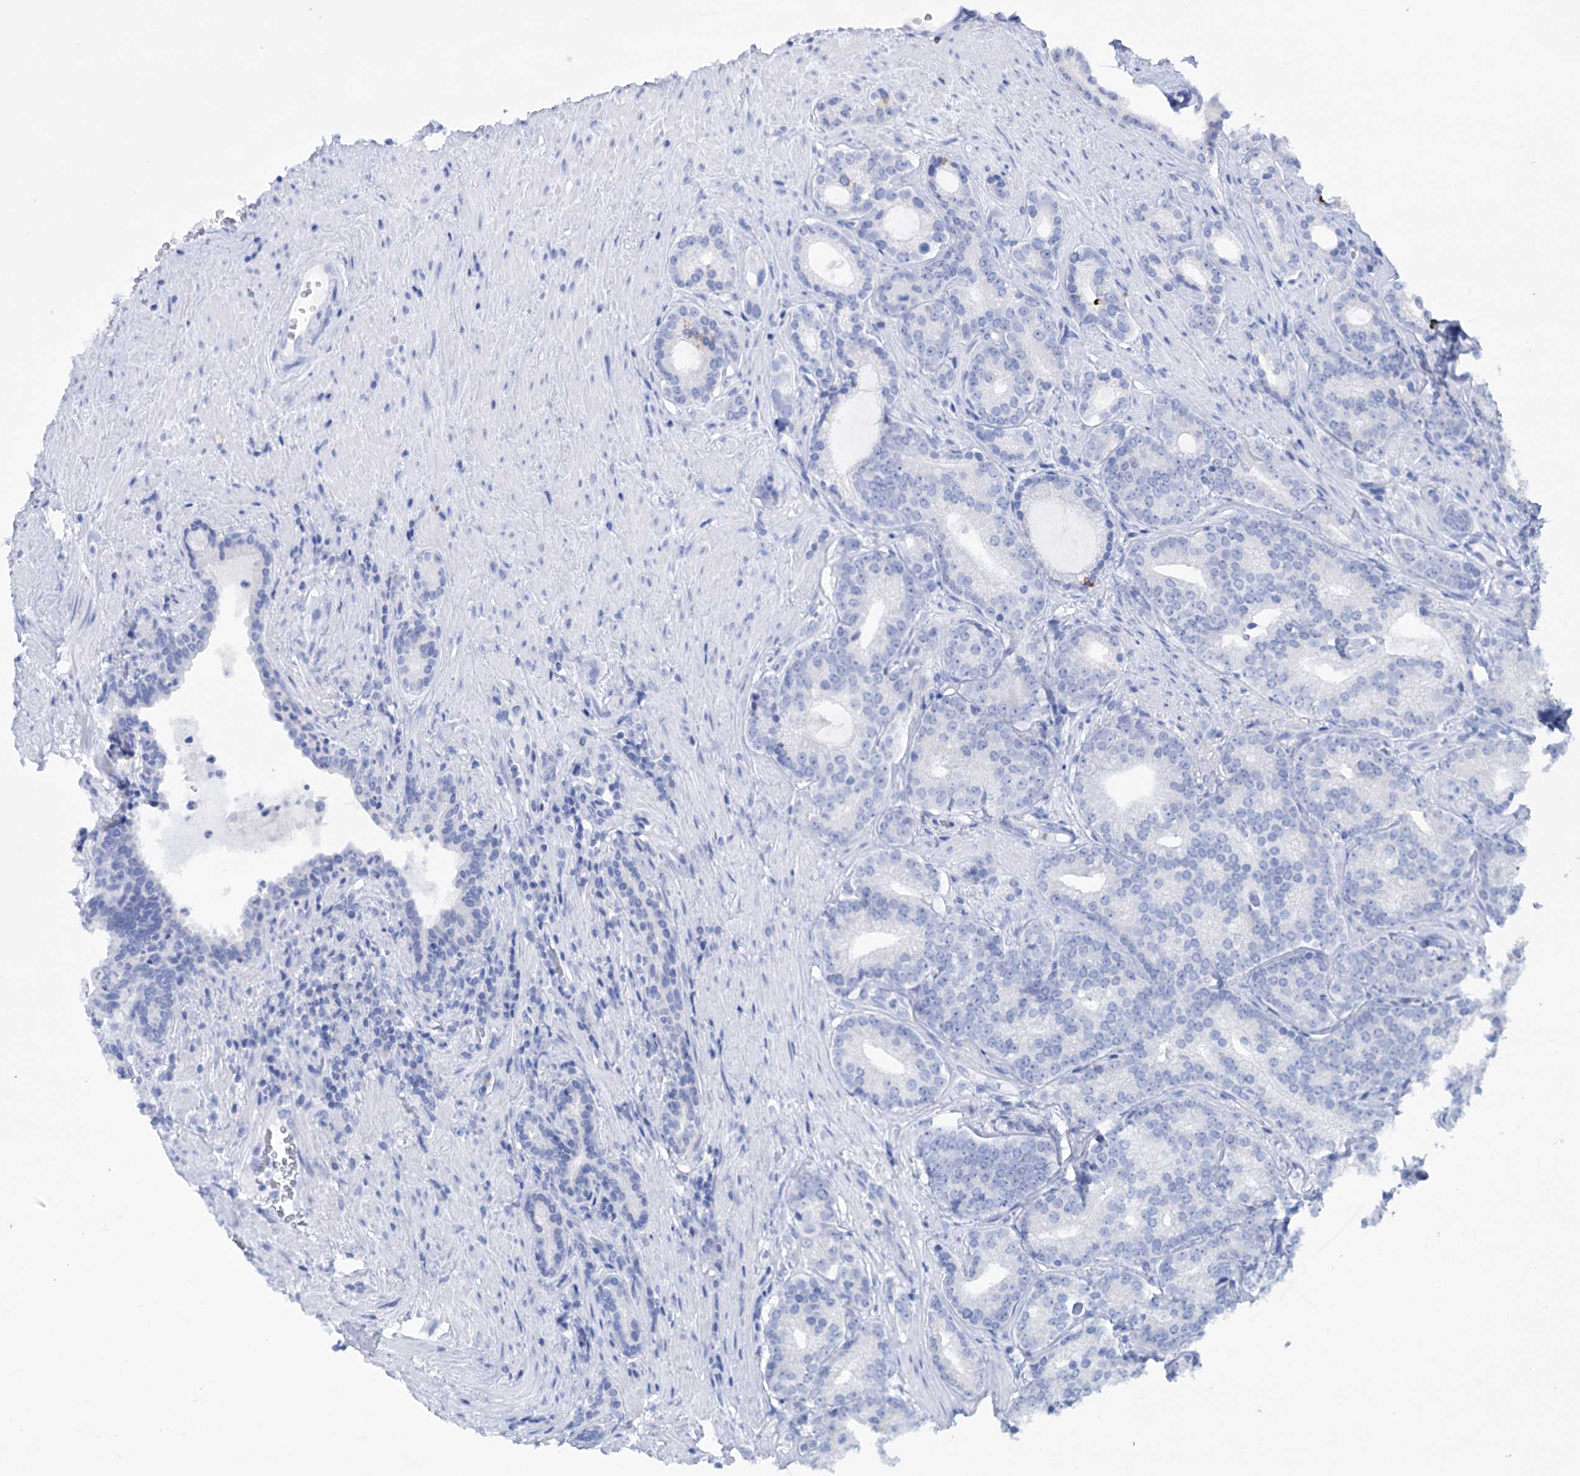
{"staining": {"intensity": "negative", "quantity": "none", "location": "none"}, "tissue": "prostate cancer", "cell_type": "Tumor cells", "image_type": "cancer", "snomed": [{"axis": "morphology", "description": "Adenocarcinoma, Low grade"}, {"axis": "topography", "description": "Prostate"}], "caption": "Immunohistochemistry (IHC) image of prostate cancer (low-grade adenocarcinoma) stained for a protein (brown), which reveals no expression in tumor cells.", "gene": "FBXW12", "patient": {"sex": "male", "age": 71}}